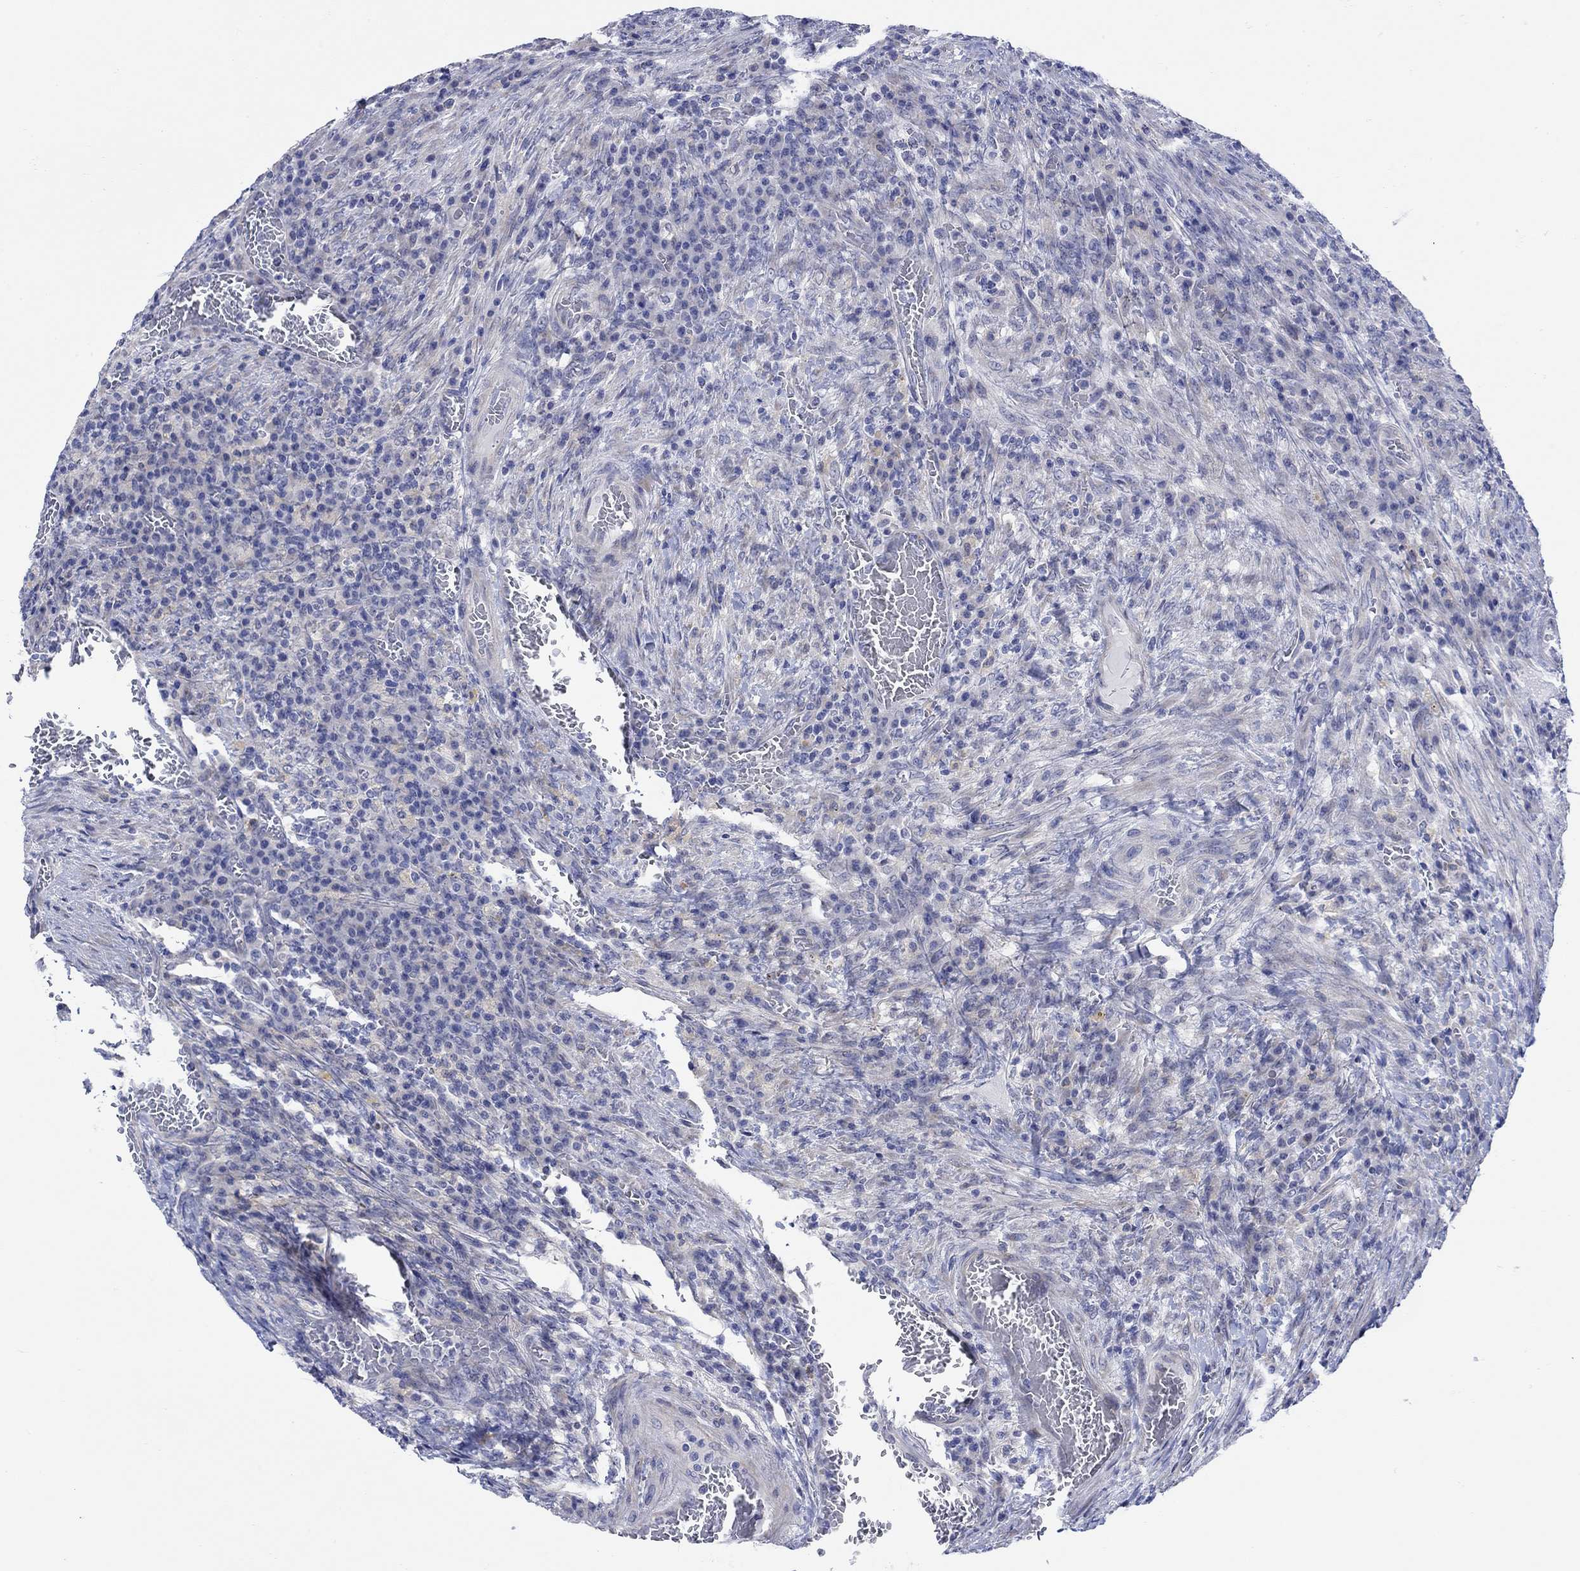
{"staining": {"intensity": "negative", "quantity": "none", "location": "none"}, "tissue": "colorectal cancer", "cell_type": "Tumor cells", "image_type": "cancer", "snomed": [{"axis": "morphology", "description": "Adenocarcinoma, NOS"}, {"axis": "topography", "description": "Colon"}], "caption": "The histopathology image displays no significant positivity in tumor cells of colorectal adenocarcinoma.", "gene": "KRT222", "patient": {"sex": "female", "age": 86}}